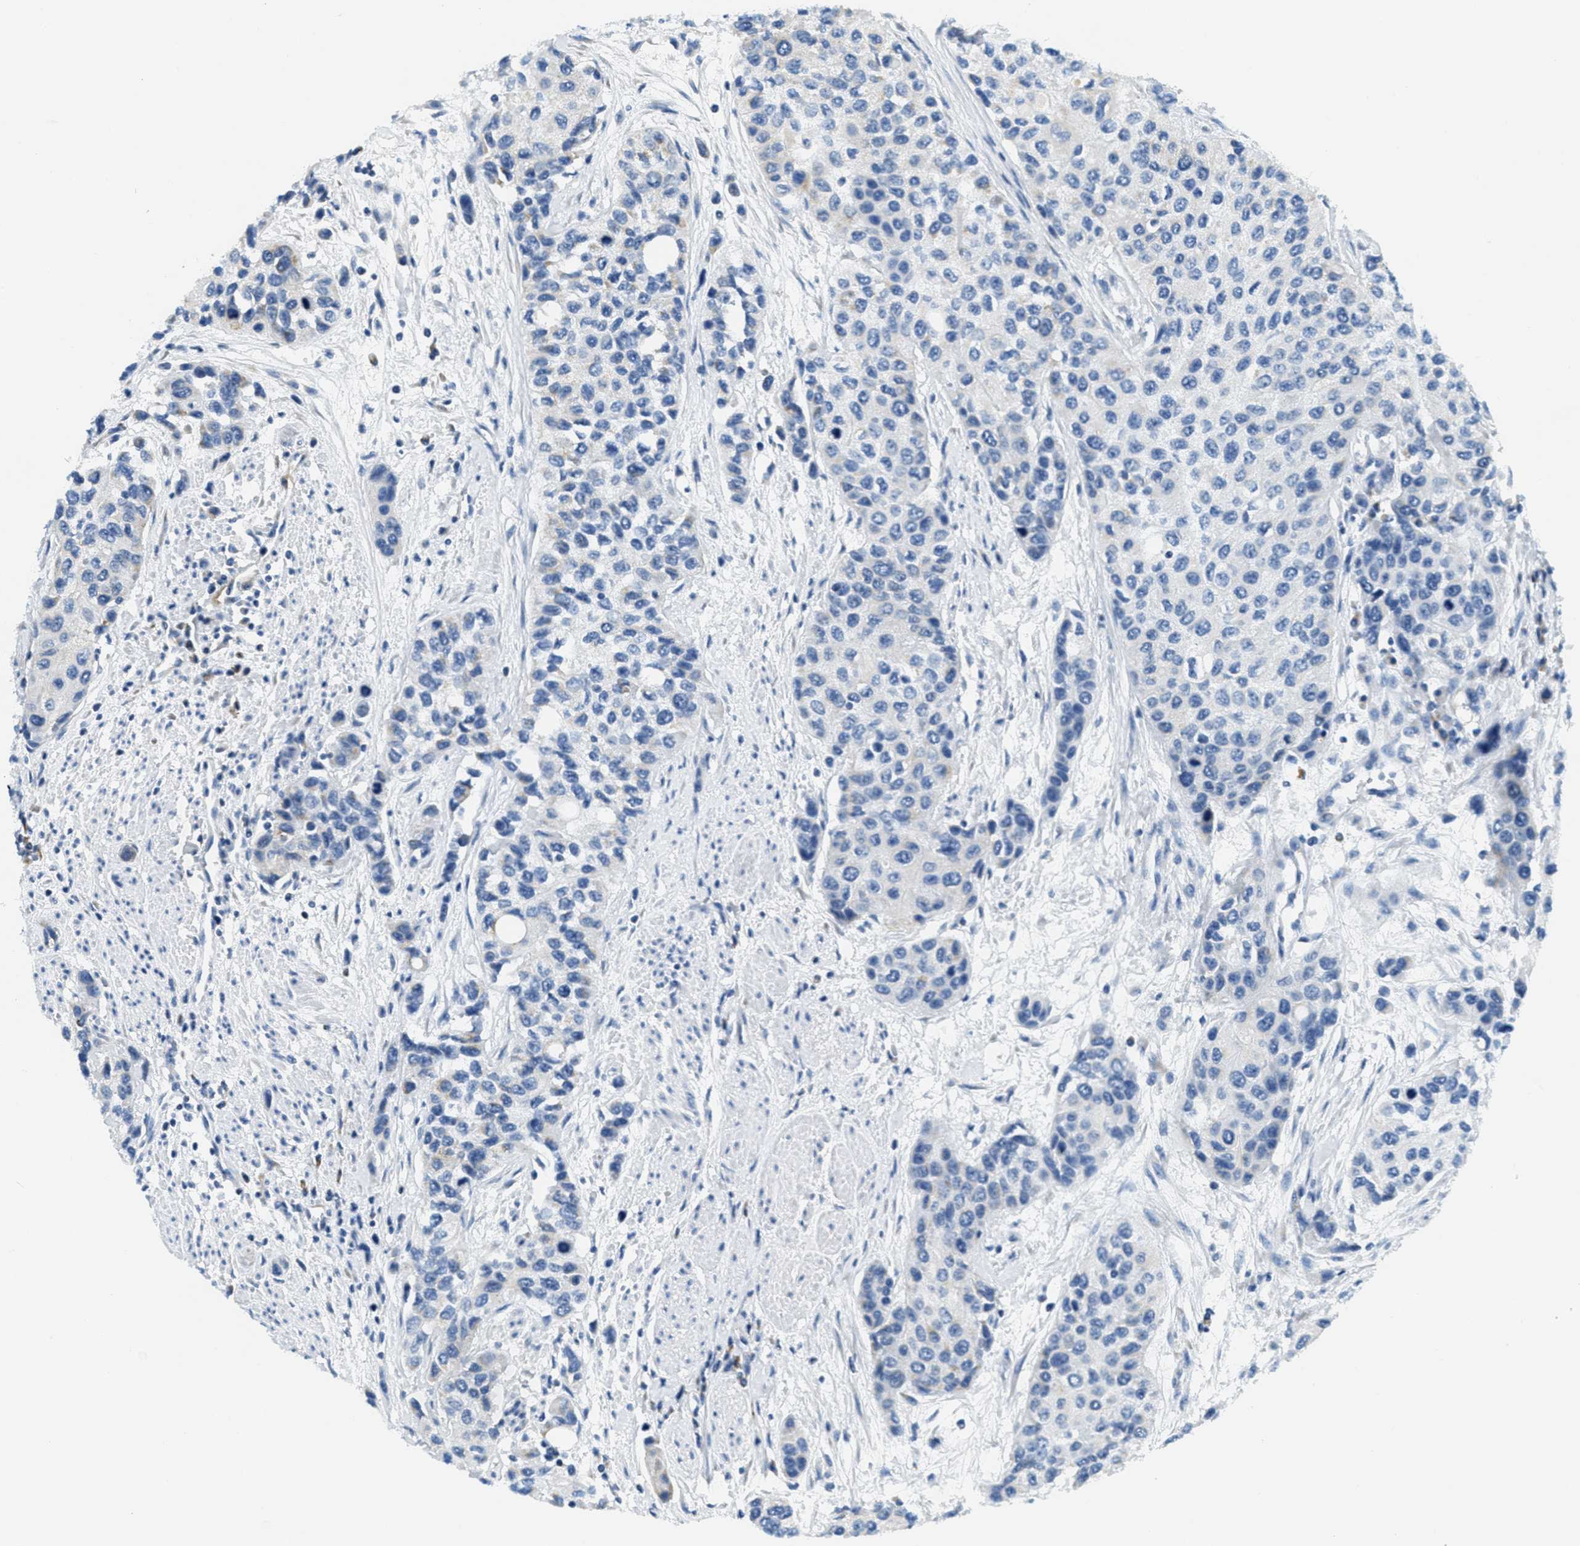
{"staining": {"intensity": "negative", "quantity": "none", "location": "none"}, "tissue": "urothelial cancer", "cell_type": "Tumor cells", "image_type": "cancer", "snomed": [{"axis": "morphology", "description": "Urothelial carcinoma, High grade"}, {"axis": "topography", "description": "Urinary bladder"}], "caption": "High magnification brightfield microscopy of urothelial cancer stained with DAB (brown) and counterstained with hematoxylin (blue): tumor cells show no significant positivity. (DAB IHC with hematoxylin counter stain).", "gene": "CA4", "patient": {"sex": "female", "age": 56}}